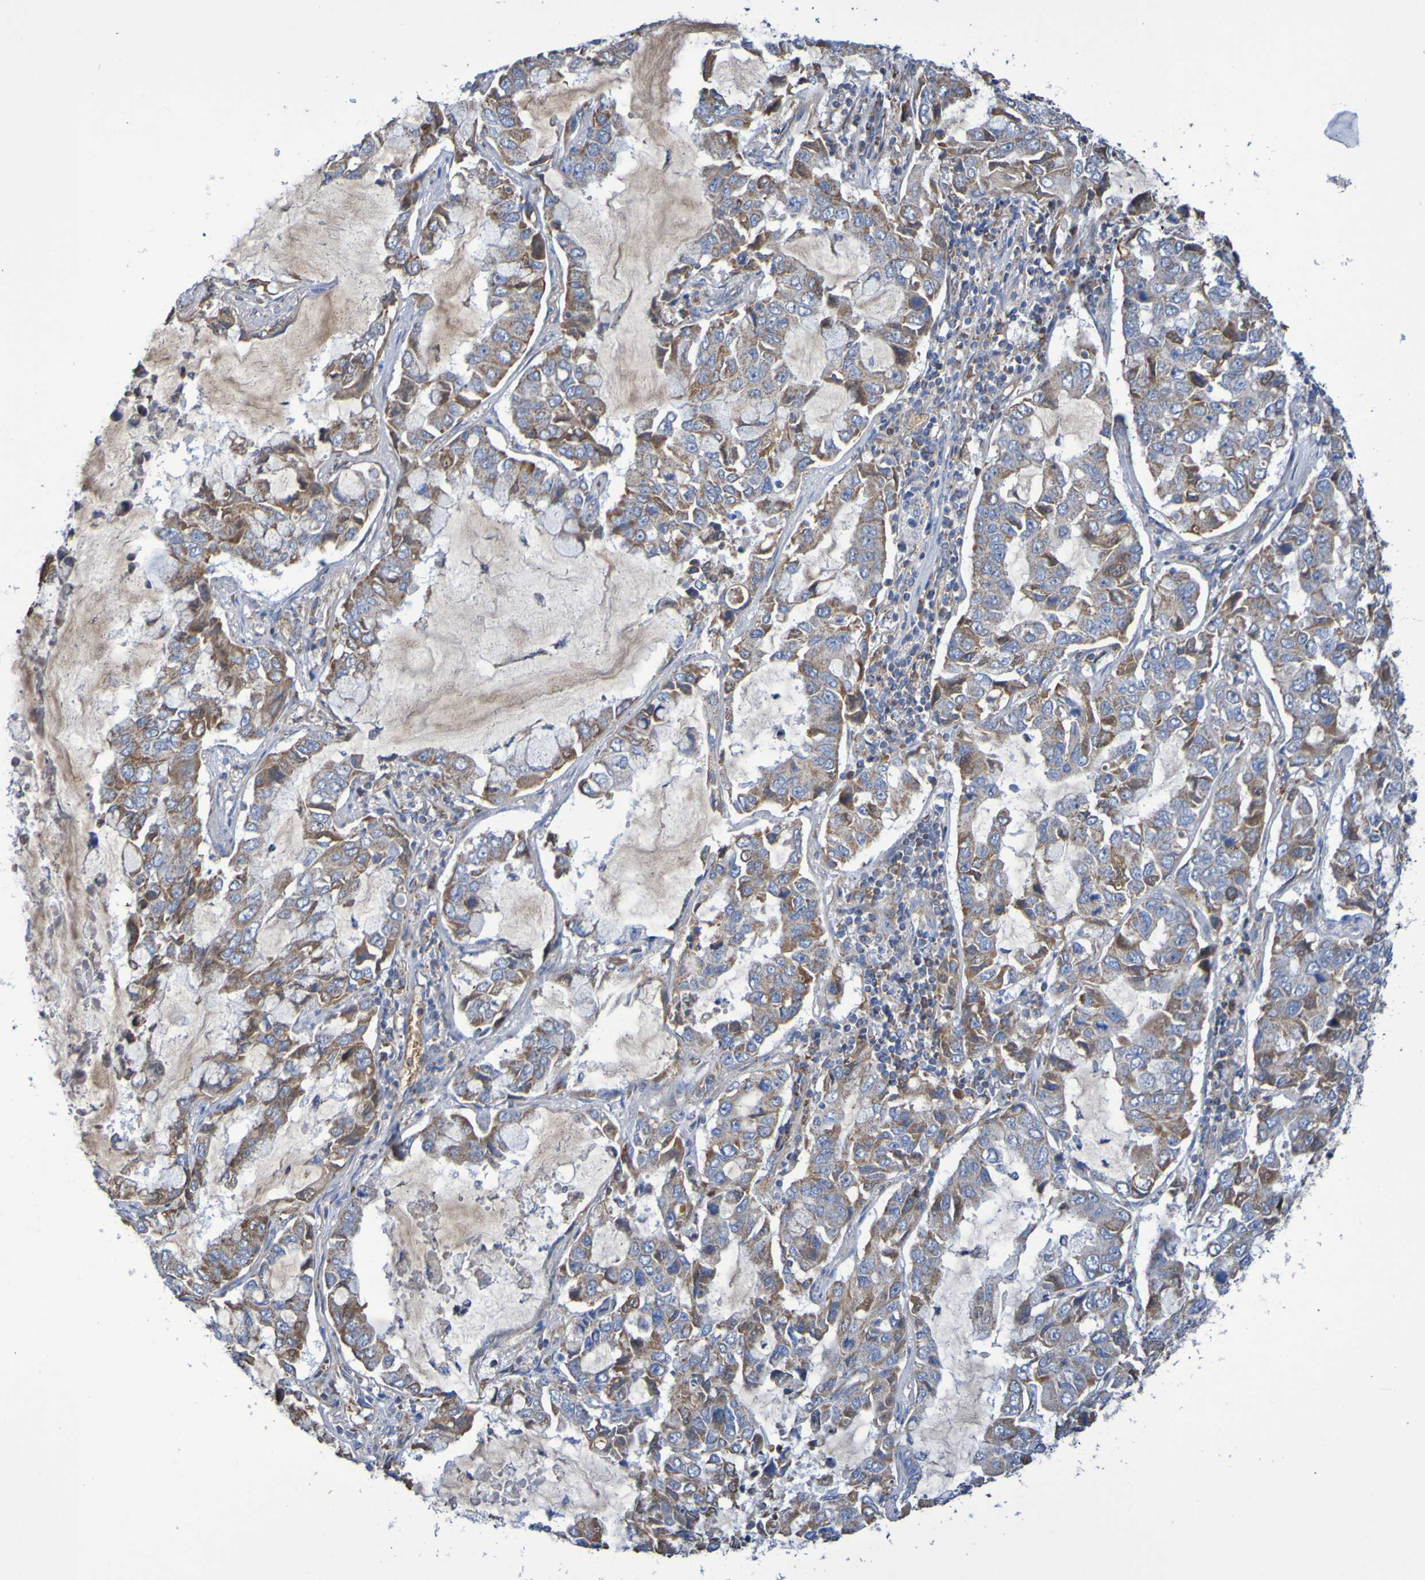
{"staining": {"intensity": "moderate", "quantity": ">75%", "location": "cytoplasmic/membranous"}, "tissue": "lung cancer", "cell_type": "Tumor cells", "image_type": "cancer", "snomed": [{"axis": "morphology", "description": "Adenocarcinoma, NOS"}, {"axis": "topography", "description": "Lung"}], "caption": "Lung cancer stained for a protein demonstrates moderate cytoplasmic/membranous positivity in tumor cells.", "gene": "CNTN2", "patient": {"sex": "male", "age": 64}}